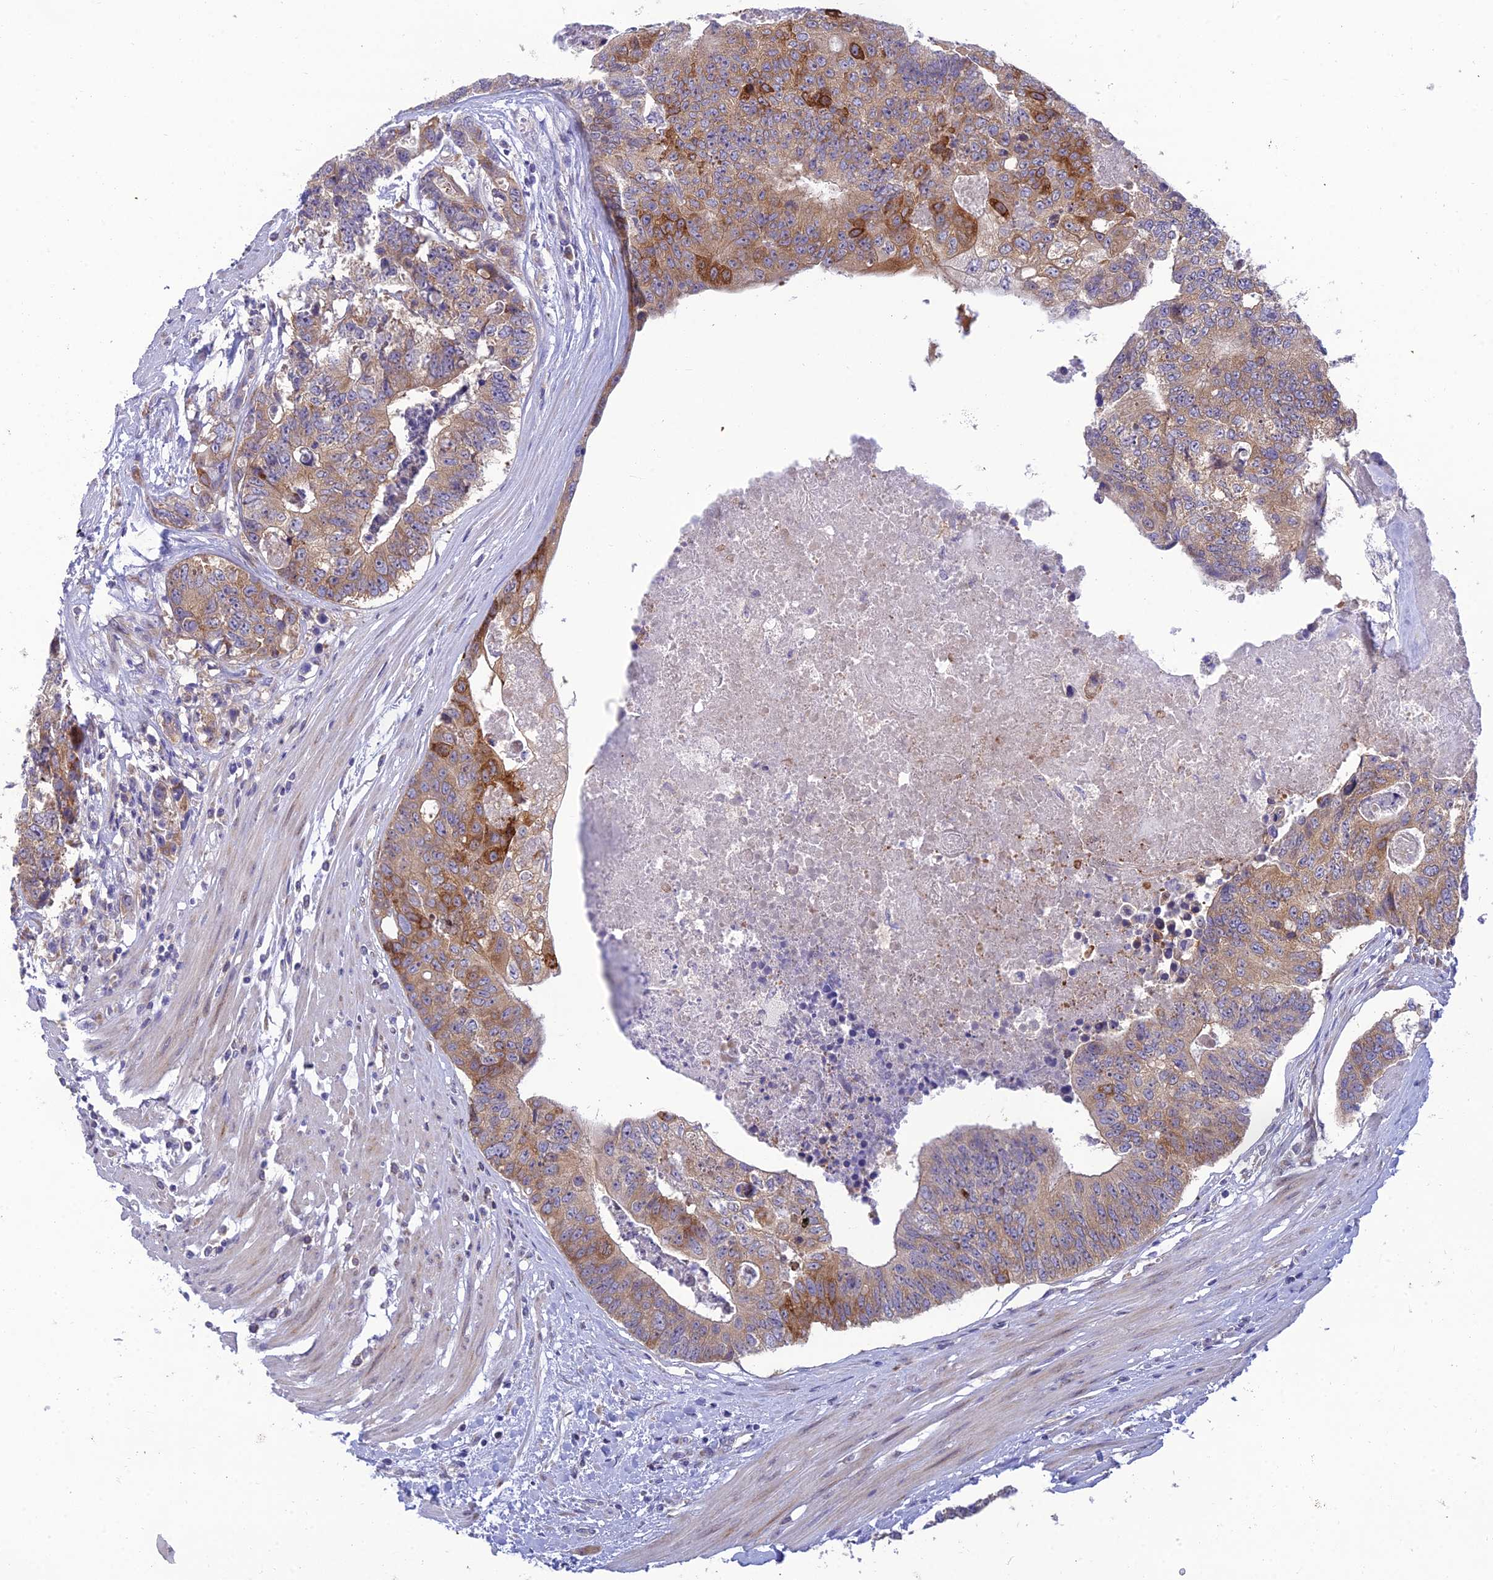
{"staining": {"intensity": "moderate", "quantity": ">75%", "location": "cytoplasmic/membranous"}, "tissue": "colorectal cancer", "cell_type": "Tumor cells", "image_type": "cancer", "snomed": [{"axis": "morphology", "description": "Adenocarcinoma, NOS"}, {"axis": "topography", "description": "Colon"}], "caption": "Adenocarcinoma (colorectal) stained with immunohistochemistry (IHC) reveals moderate cytoplasmic/membranous staining in approximately >75% of tumor cells. Nuclei are stained in blue.", "gene": "CLCN7", "patient": {"sex": "female", "age": 67}}